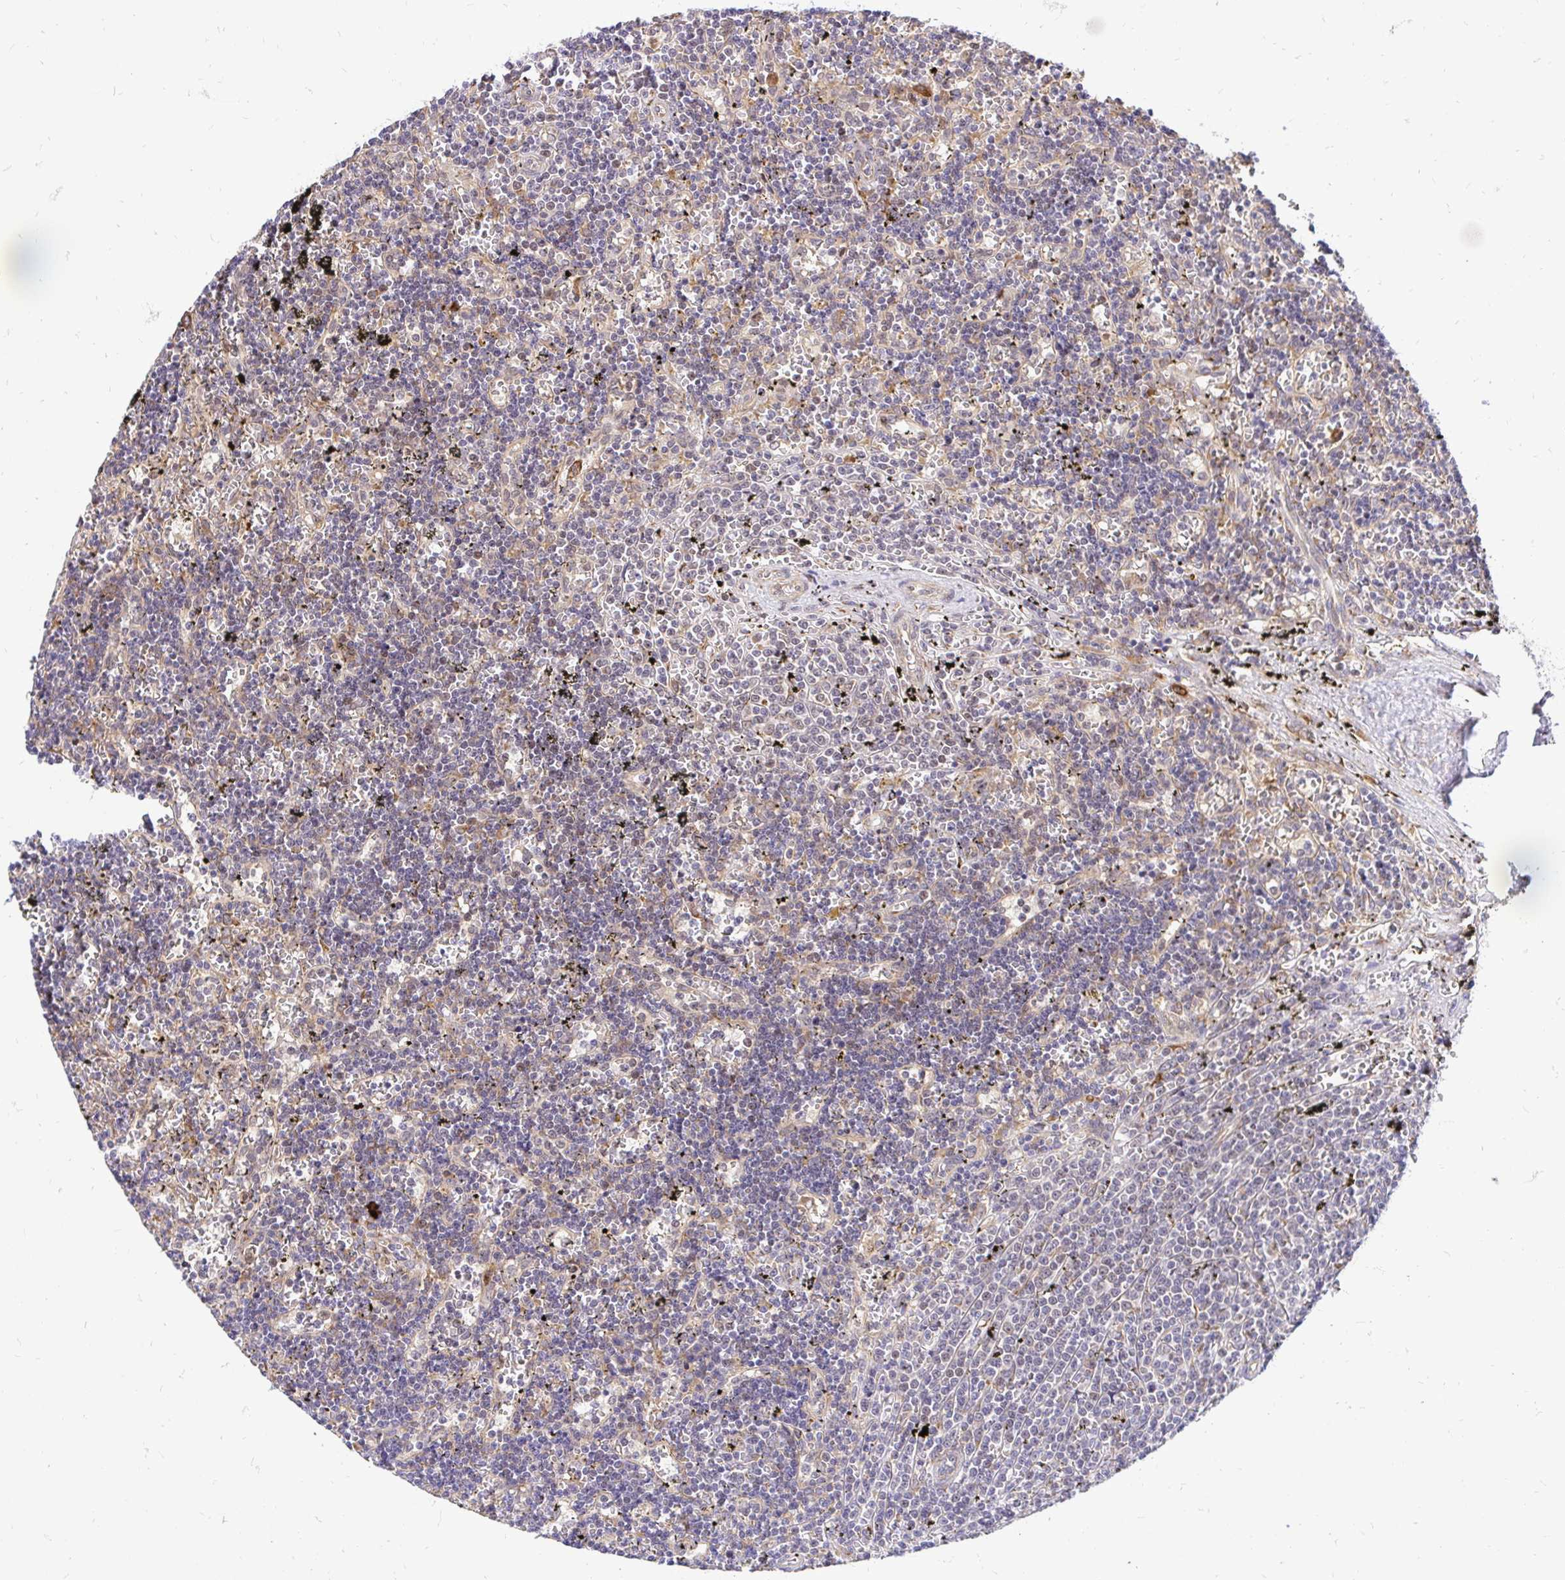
{"staining": {"intensity": "negative", "quantity": "none", "location": "none"}, "tissue": "lymphoma", "cell_type": "Tumor cells", "image_type": "cancer", "snomed": [{"axis": "morphology", "description": "Malignant lymphoma, non-Hodgkin's type, Low grade"}, {"axis": "topography", "description": "Spleen"}], "caption": "Human lymphoma stained for a protein using immunohistochemistry (IHC) demonstrates no staining in tumor cells.", "gene": "NAALAD2", "patient": {"sex": "male", "age": 60}}